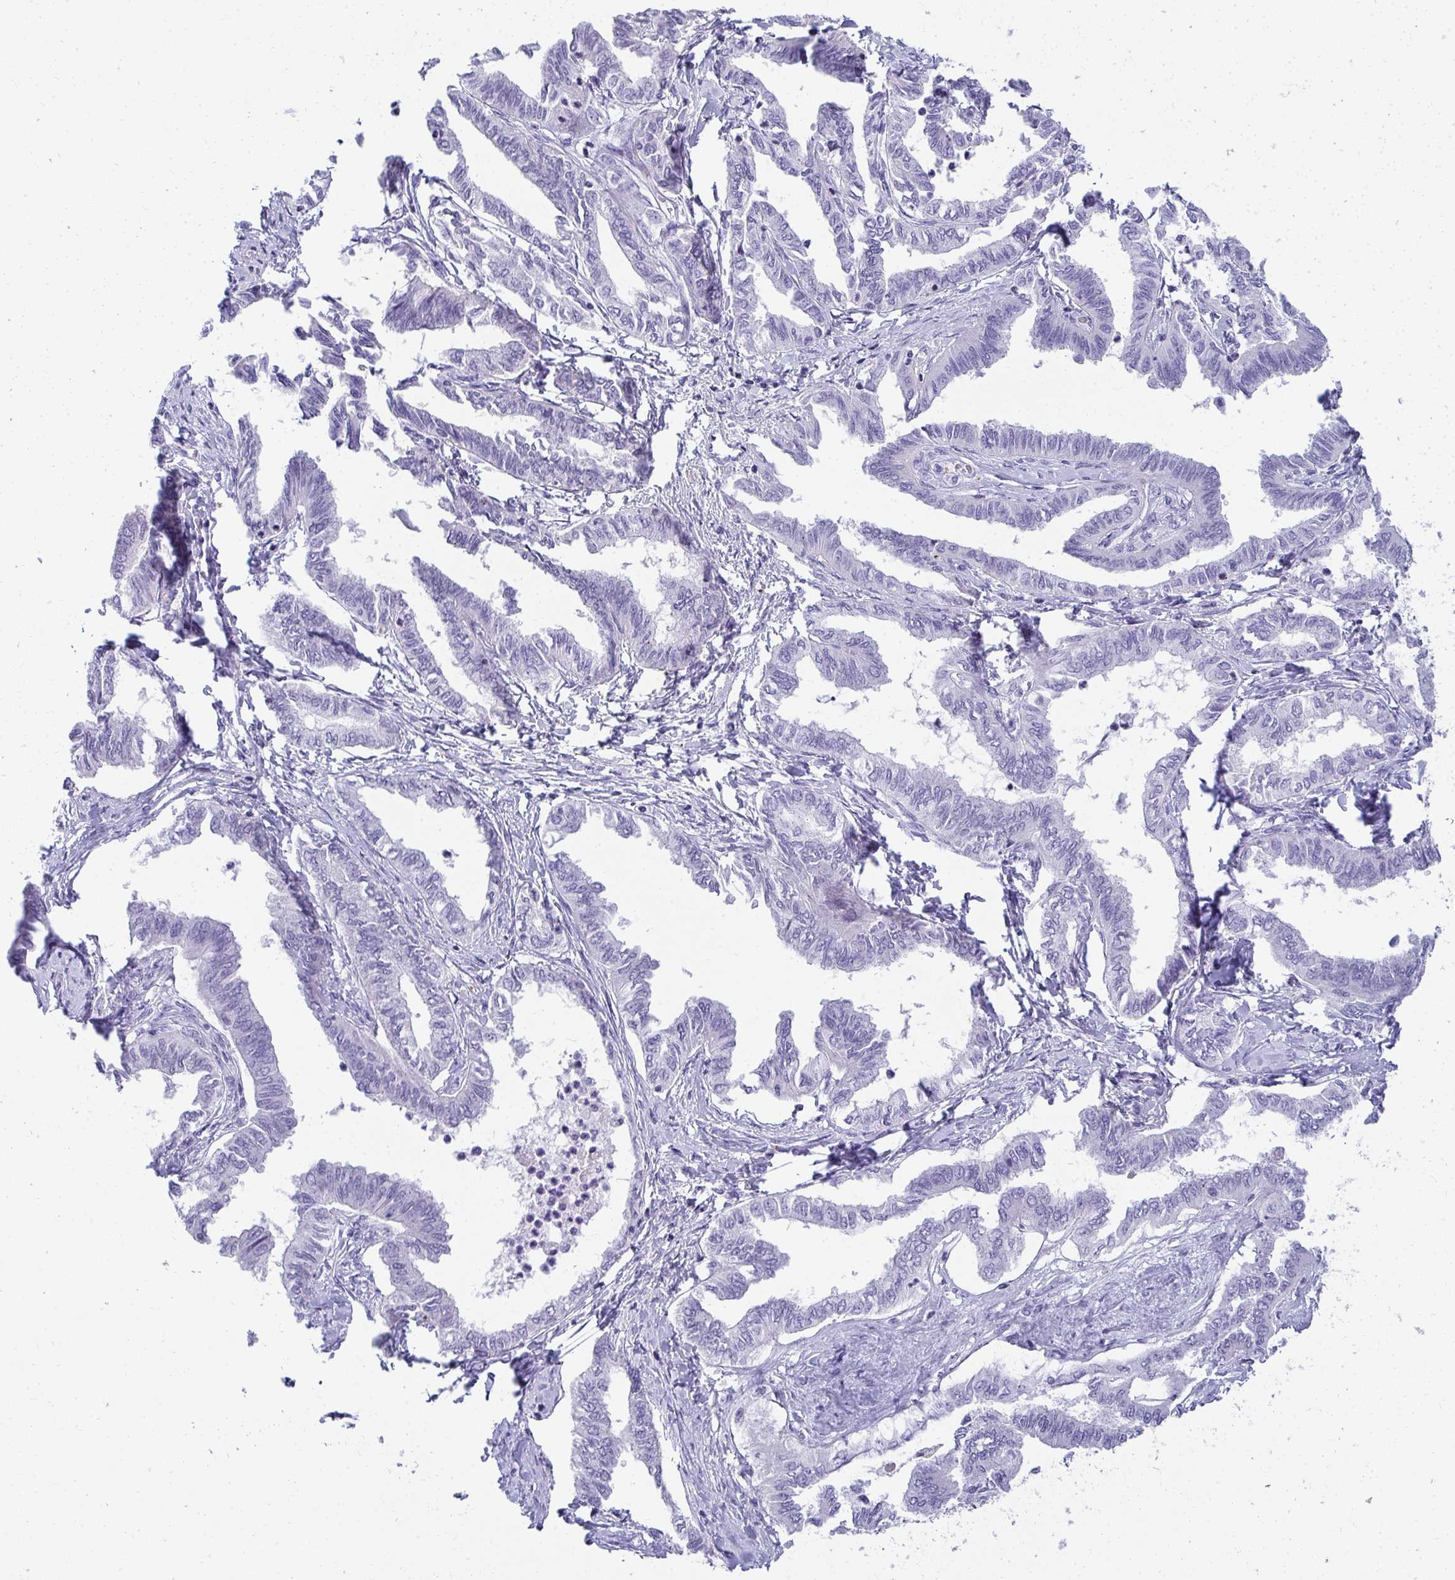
{"staining": {"intensity": "negative", "quantity": "none", "location": "none"}, "tissue": "ovarian cancer", "cell_type": "Tumor cells", "image_type": "cancer", "snomed": [{"axis": "morphology", "description": "Carcinoma, endometroid"}, {"axis": "topography", "description": "Ovary"}], "caption": "High power microscopy micrograph of an immunohistochemistry (IHC) micrograph of ovarian cancer (endometroid carcinoma), revealing no significant staining in tumor cells.", "gene": "AK5", "patient": {"sex": "female", "age": 70}}